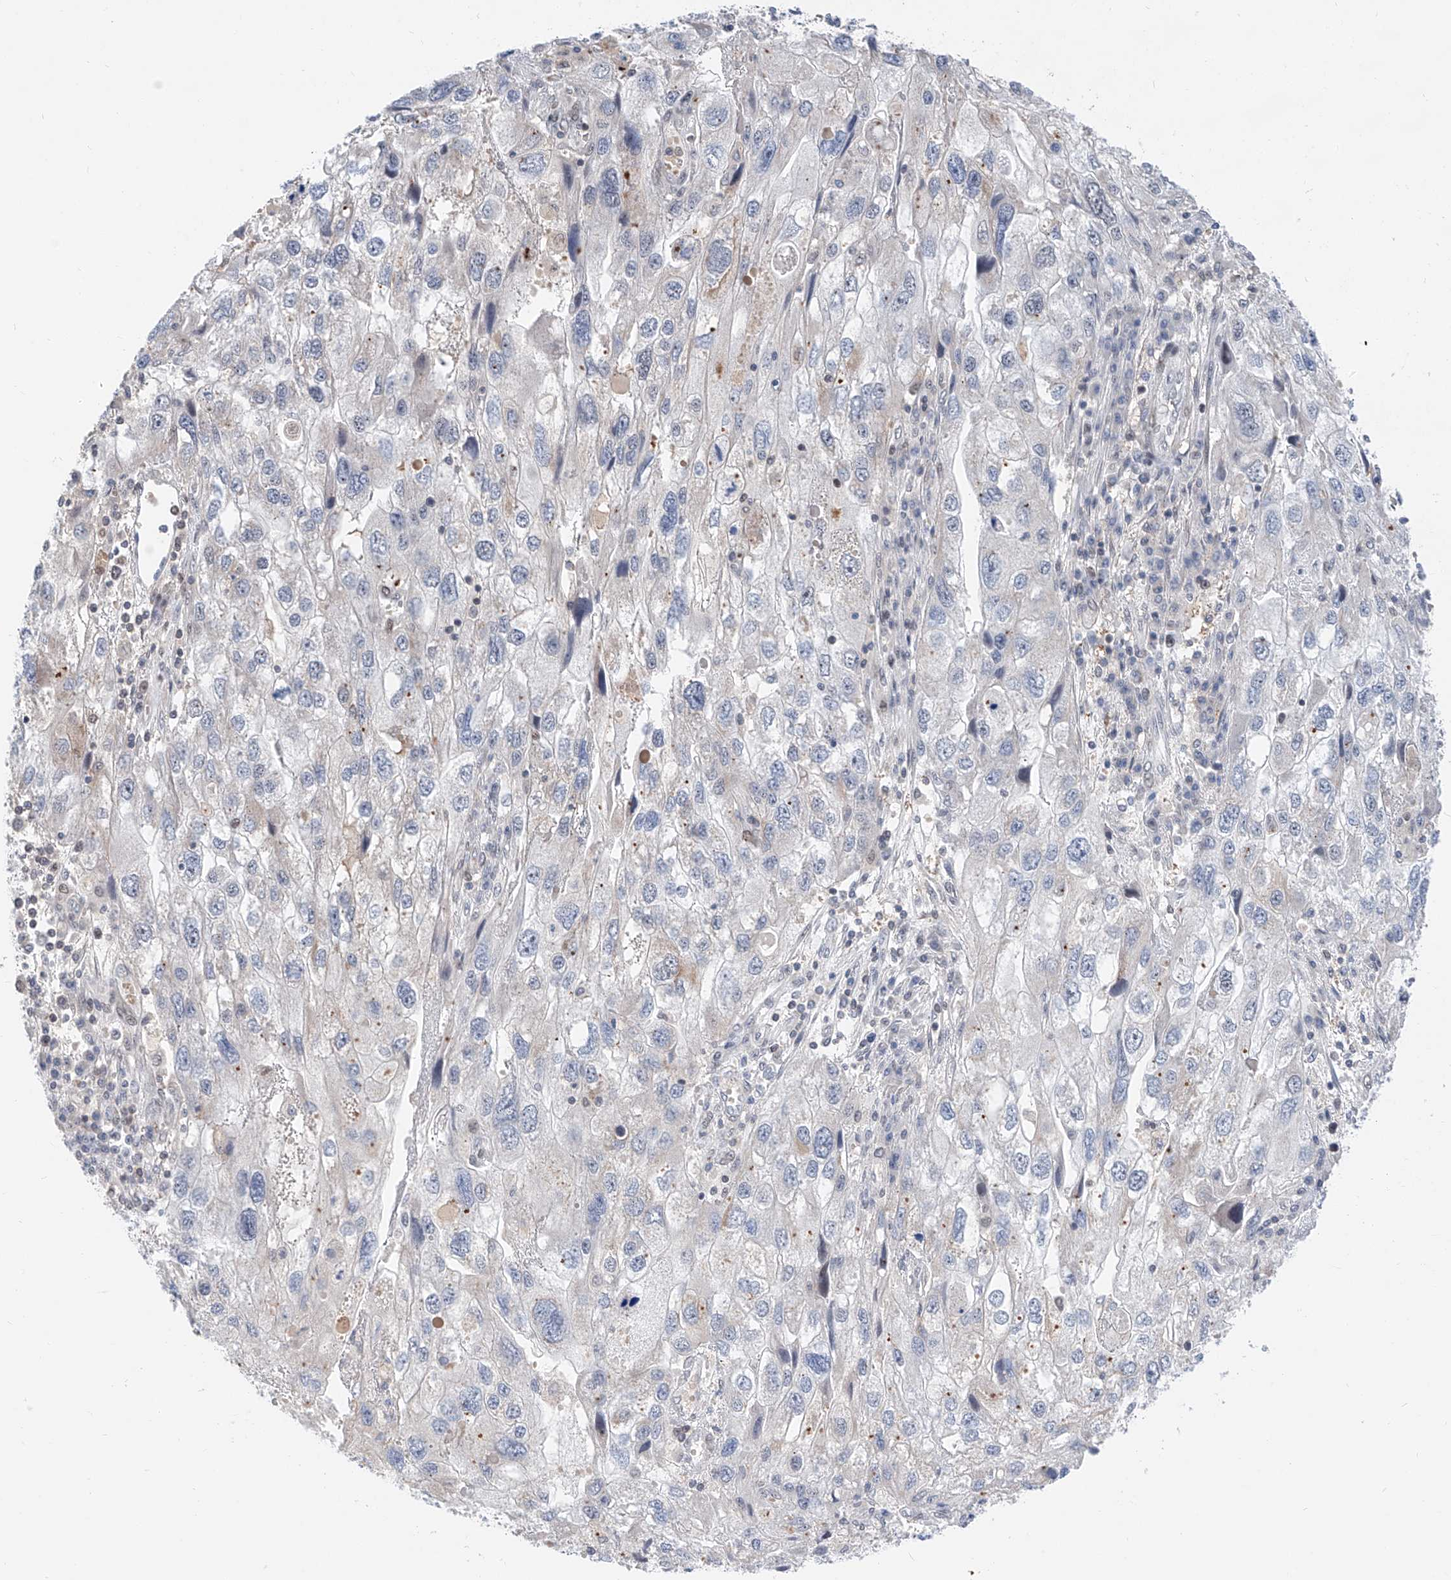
{"staining": {"intensity": "weak", "quantity": "<25%", "location": "nuclear"}, "tissue": "endometrial cancer", "cell_type": "Tumor cells", "image_type": "cancer", "snomed": [{"axis": "morphology", "description": "Adenocarcinoma, NOS"}, {"axis": "topography", "description": "Endometrium"}], "caption": "DAB (3,3'-diaminobenzidine) immunohistochemical staining of human endometrial adenocarcinoma displays no significant positivity in tumor cells.", "gene": "SNRNP200", "patient": {"sex": "female", "age": 49}}